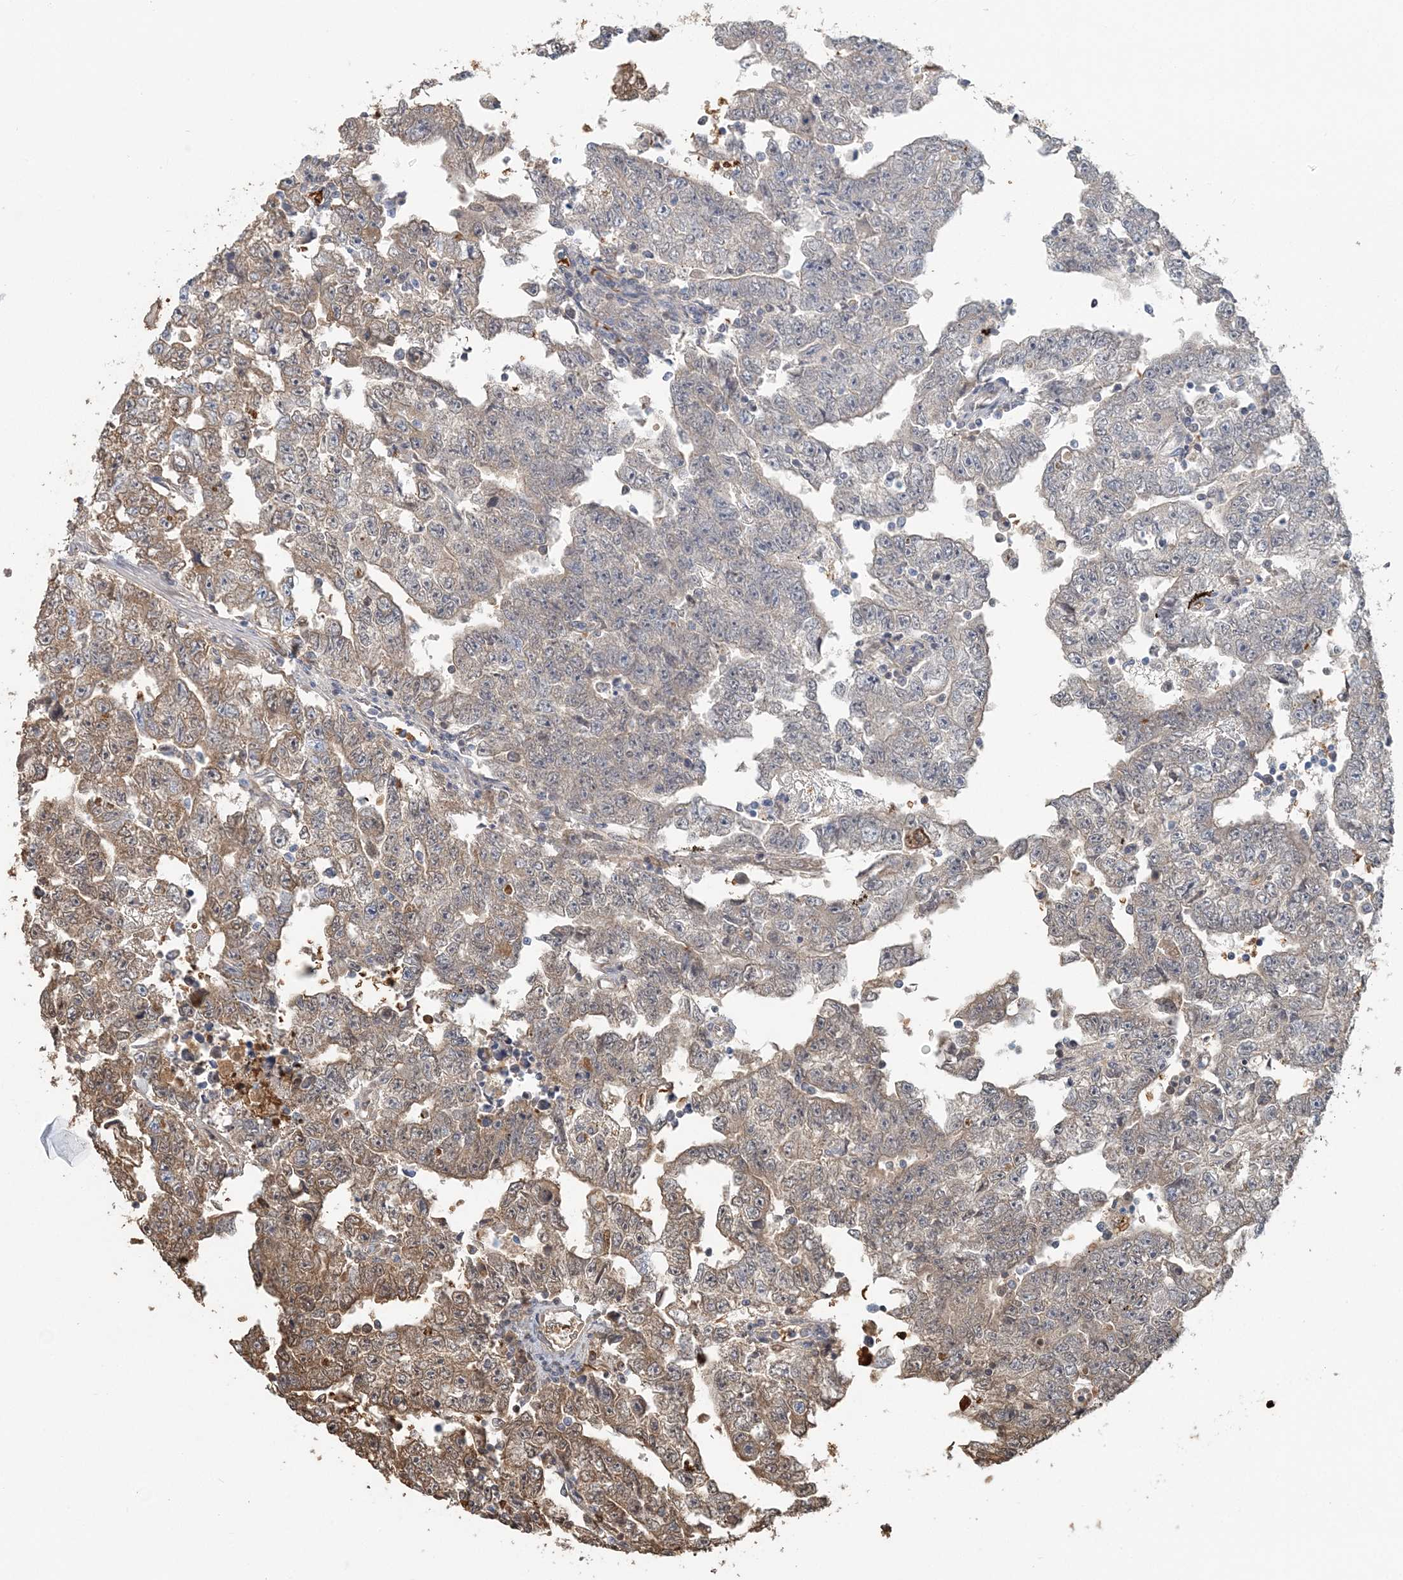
{"staining": {"intensity": "moderate", "quantity": "<25%", "location": "cytoplasmic/membranous"}, "tissue": "testis cancer", "cell_type": "Tumor cells", "image_type": "cancer", "snomed": [{"axis": "morphology", "description": "Carcinoma, Embryonal, NOS"}, {"axis": "topography", "description": "Testis"}], "caption": "Human testis cancer stained with a protein marker shows moderate staining in tumor cells.", "gene": "HBD", "patient": {"sex": "male", "age": 25}}